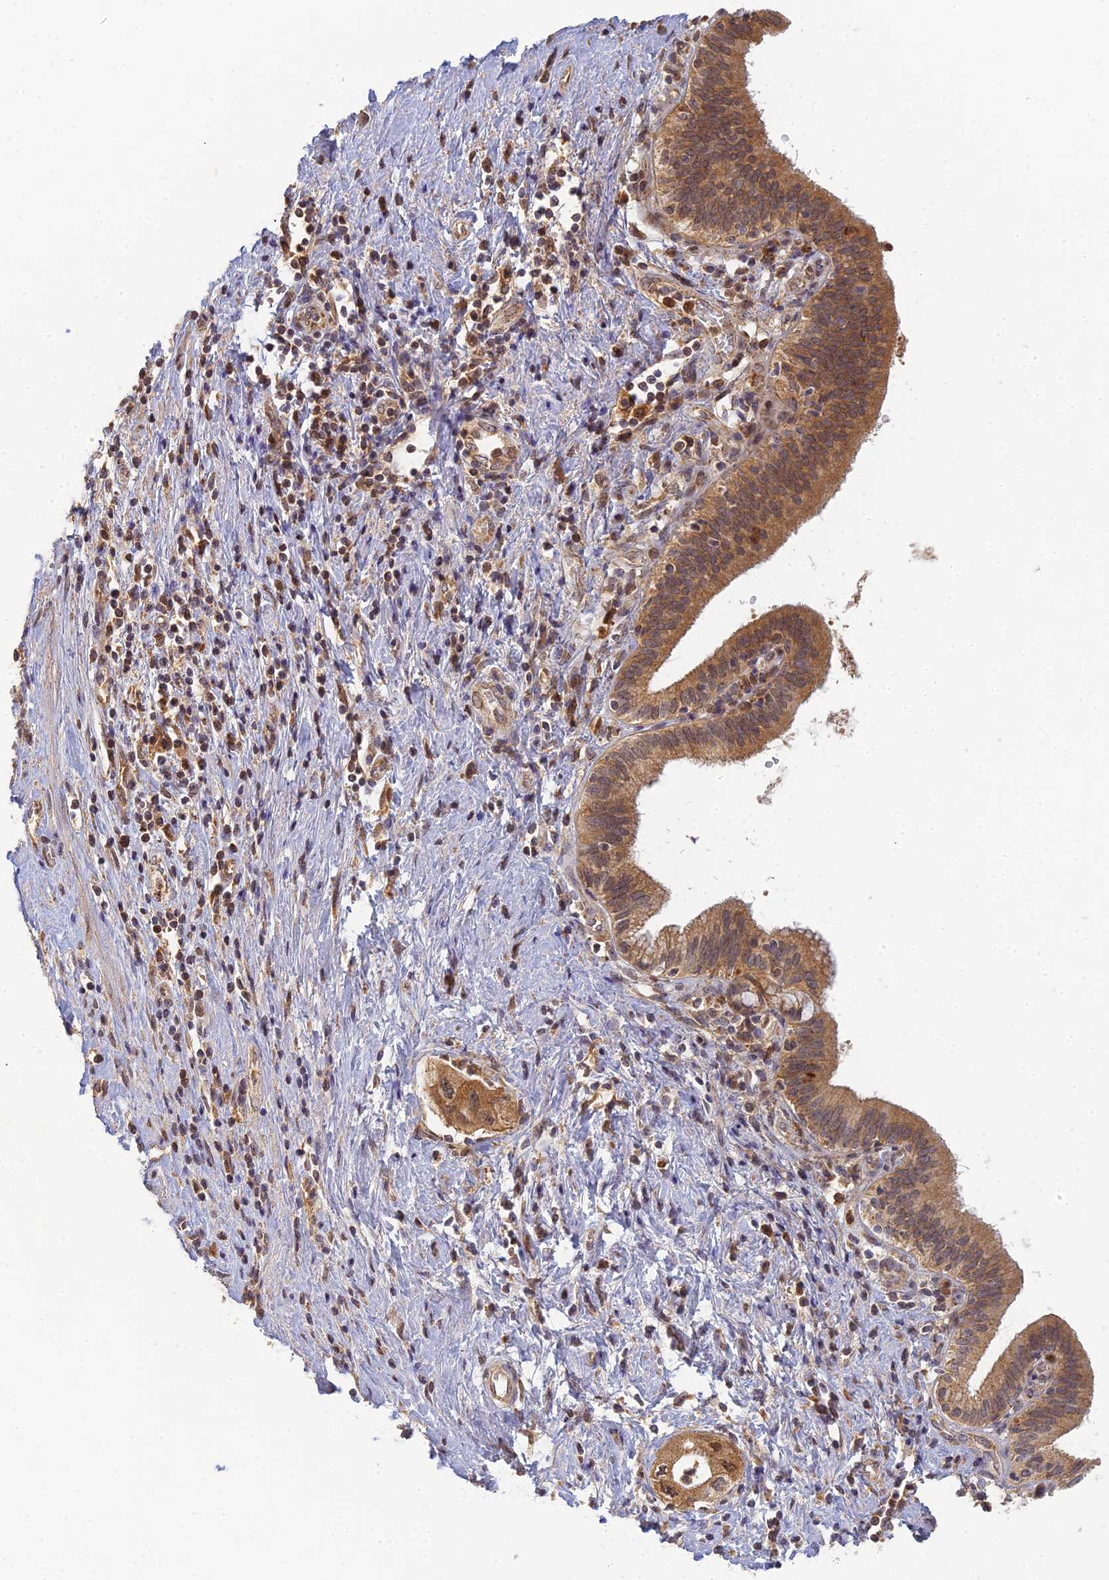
{"staining": {"intensity": "moderate", "quantity": ">75%", "location": "cytoplasmic/membranous"}, "tissue": "pancreatic cancer", "cell_type": "Tumor cells", "image_type": "cancer", "snomed": [{"axis": "morphology", "description": "Adenocarcinoma, NOS"}, {"axis": "topography", "description": "Pancreas"}], "caption": "Protein expression analysis of human pancreatic cancer (adenocarcinoma) reveals moderate cytoplasmic/membranous expression in about >75% of tumor cells.", "gene": "RGL3", "patient": {"sex": "female", "age": 73}}